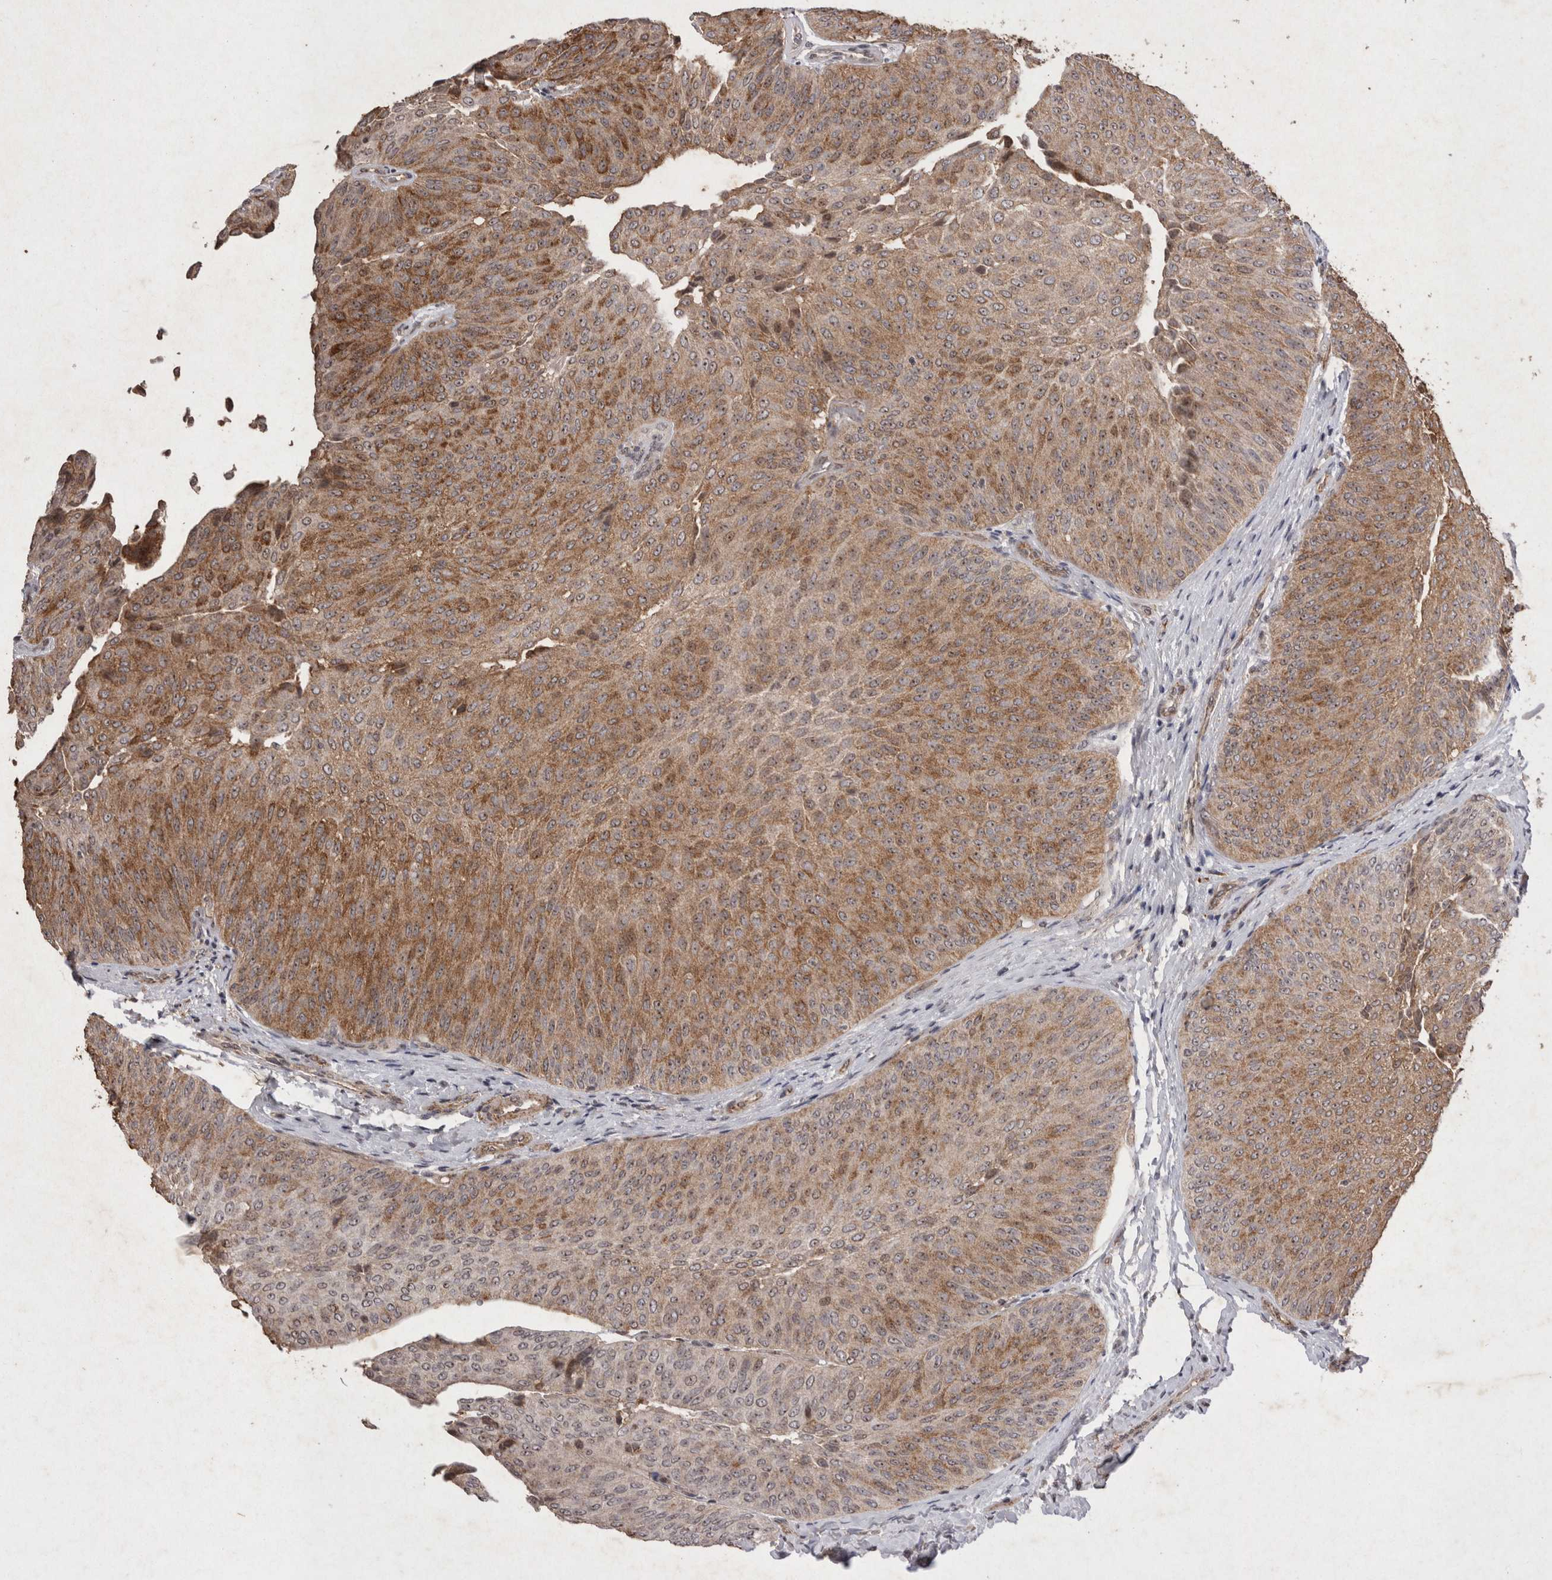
{"staining": {"intensity": "moderate", "quantity": ">75%", "location": "cytoplasmic/membranous,nuclear"}, "tissue": "urothelial cancer", "cell_type": "Tumor cells", "image_type": "cancer", "snomed": [{"axis": "morphology", "description": "Urothelial carcinoma, Low grade"}, {"axis": "topography", "description": "Urinary bladder"}], "caption": "Immunohistochemical staining of human urothelial carcinoma (low-grade) shows medium levels of moderate cytoplasmic/membranous and nuclear staining in about >75% of tumor cells.", "gene": "STK11", "patient": {"sex": "female", "age": 60}}